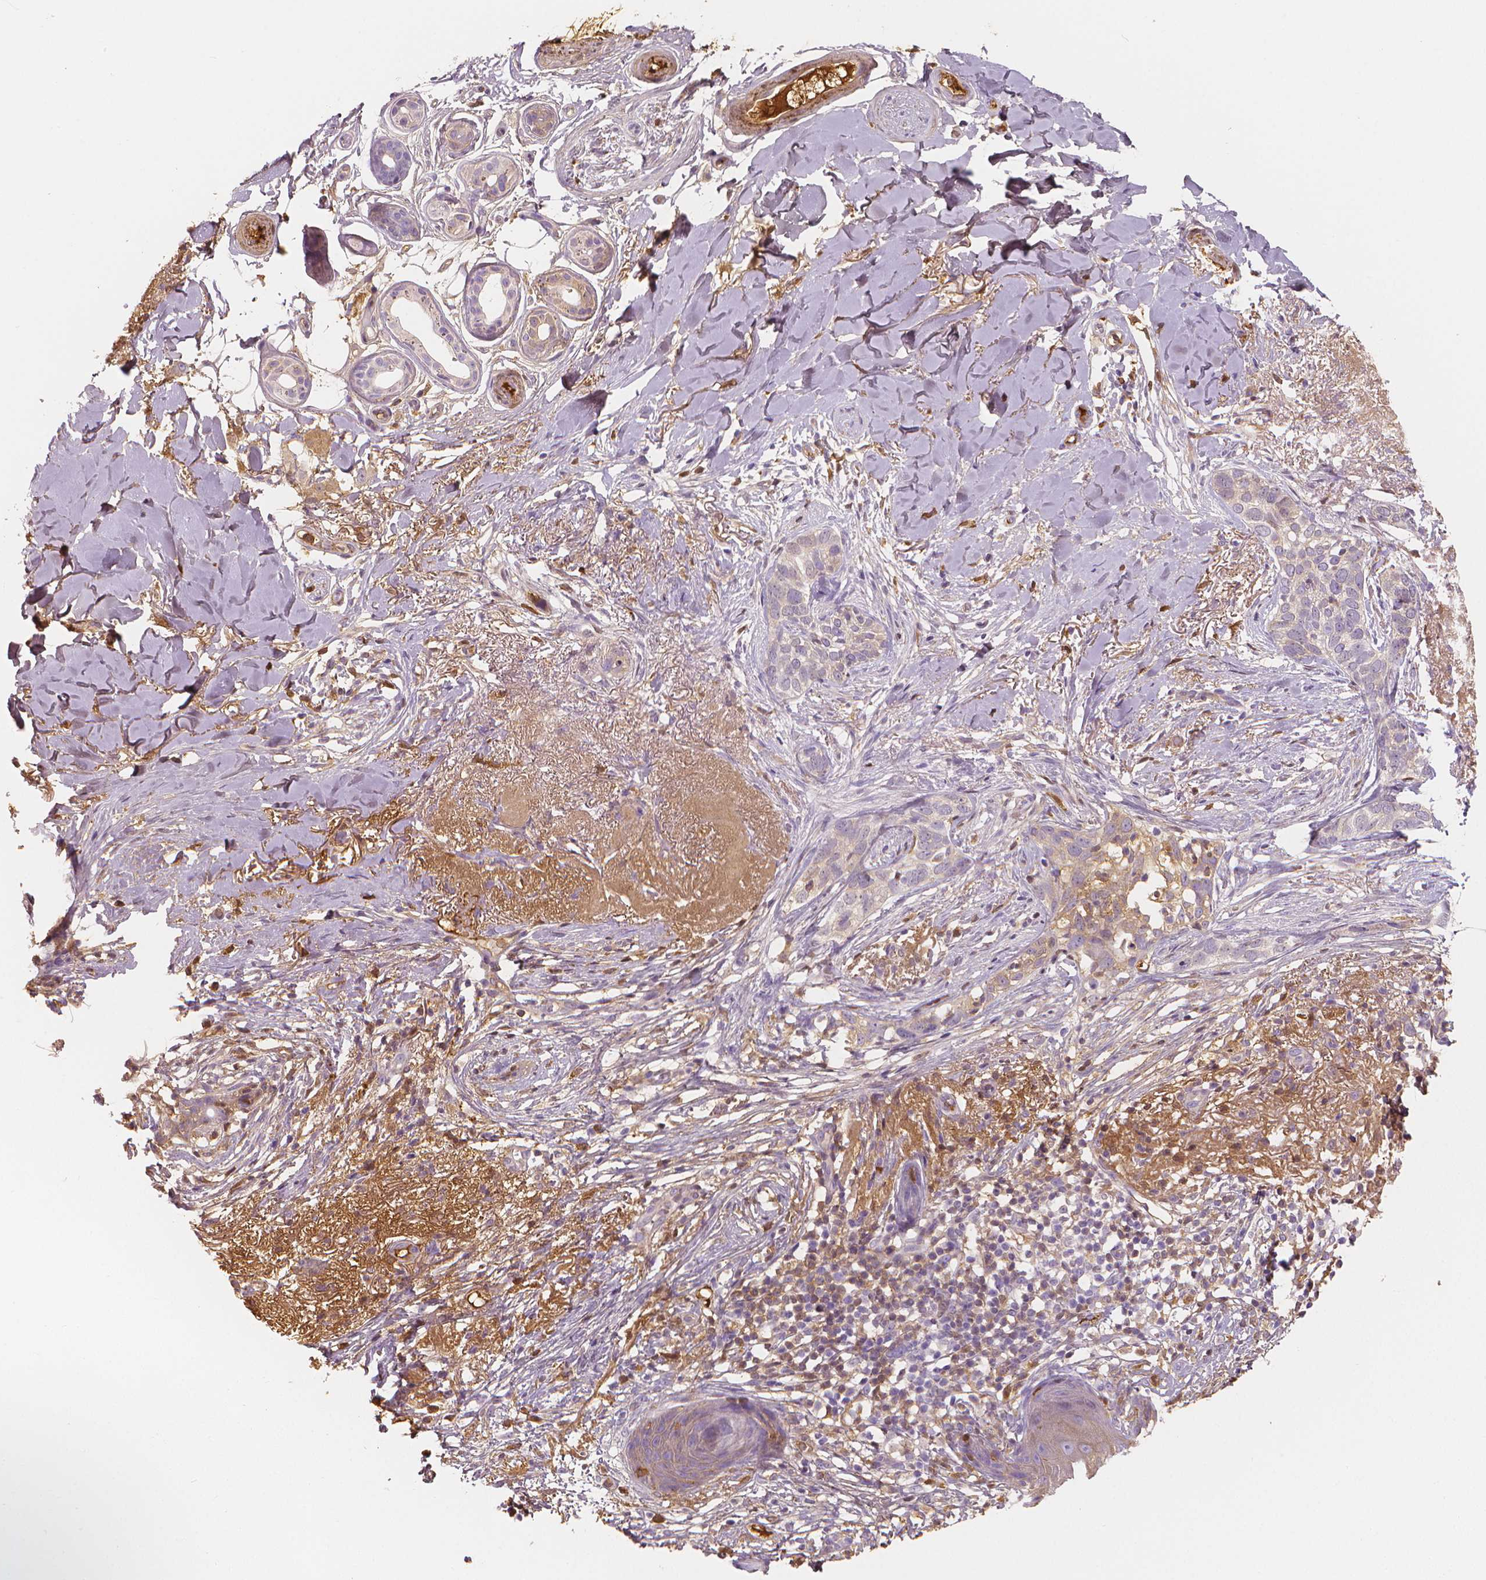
{"staining": {"intensity": "weak", "quantity": "<25%", "location": "cytoplasmic/membranous"}, "tissue": "skin cancer", "cell_type": "Tumor cells", "image_type": "cancer", "snomed": [{"axis": "morphology", "description": "Normal tissue, NOS"}, {"axis": "morphology", "description": "Basal cell carcinoma"}, {"axis": "topography", "description": "Skin"}], "caption": "High power microscopy micrograph of an immunohistochemistry (IHC) photomicrograph of skin cancer (basal cell carcinoma), revealing no significant staining in tumor cells.", "gene": "APOA4", "patient": {"sex": "male", "age": 84}}